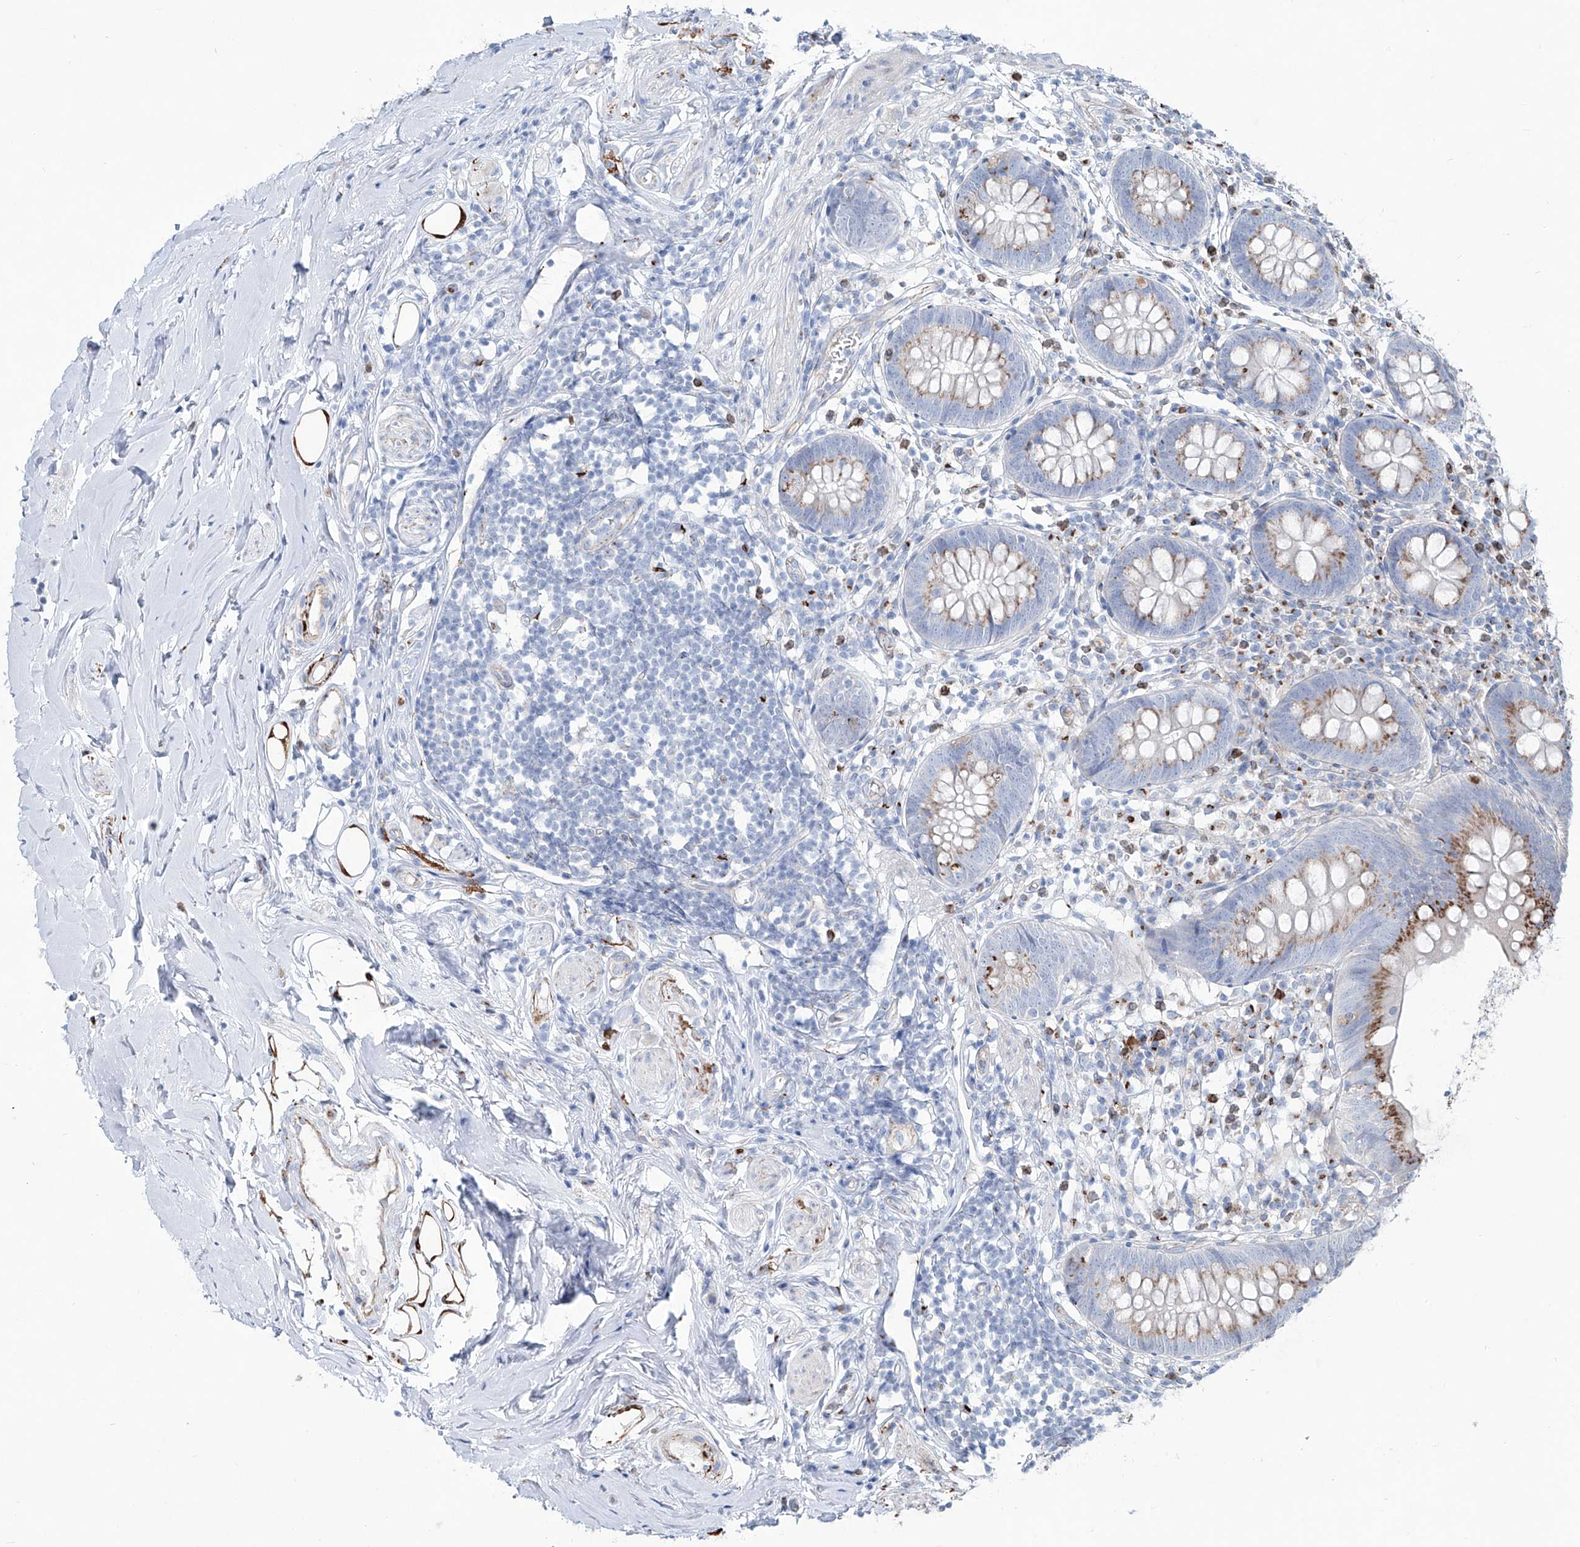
{"staining": {"intensity": "moderate", "quantity": "<25%", "location": "cytoplasmic/membranous"}, "tissue": "appendix", "cell_type": "Glandular cells", "image_type": "normal", "snomed": [{"axis": "morphology", "description": "Normal tissue, NOS"}, {"axis": "topography", "description": "Appendix"}], "caption": "Immunohistochemical staining of normal human appendix demonstrates <25% levels of moderate cytoplasmic/membranous protein expression in approximately <25% of glandular cells.", "gene": "CDH5", "patient": {"sex": "female", "age": 62}}